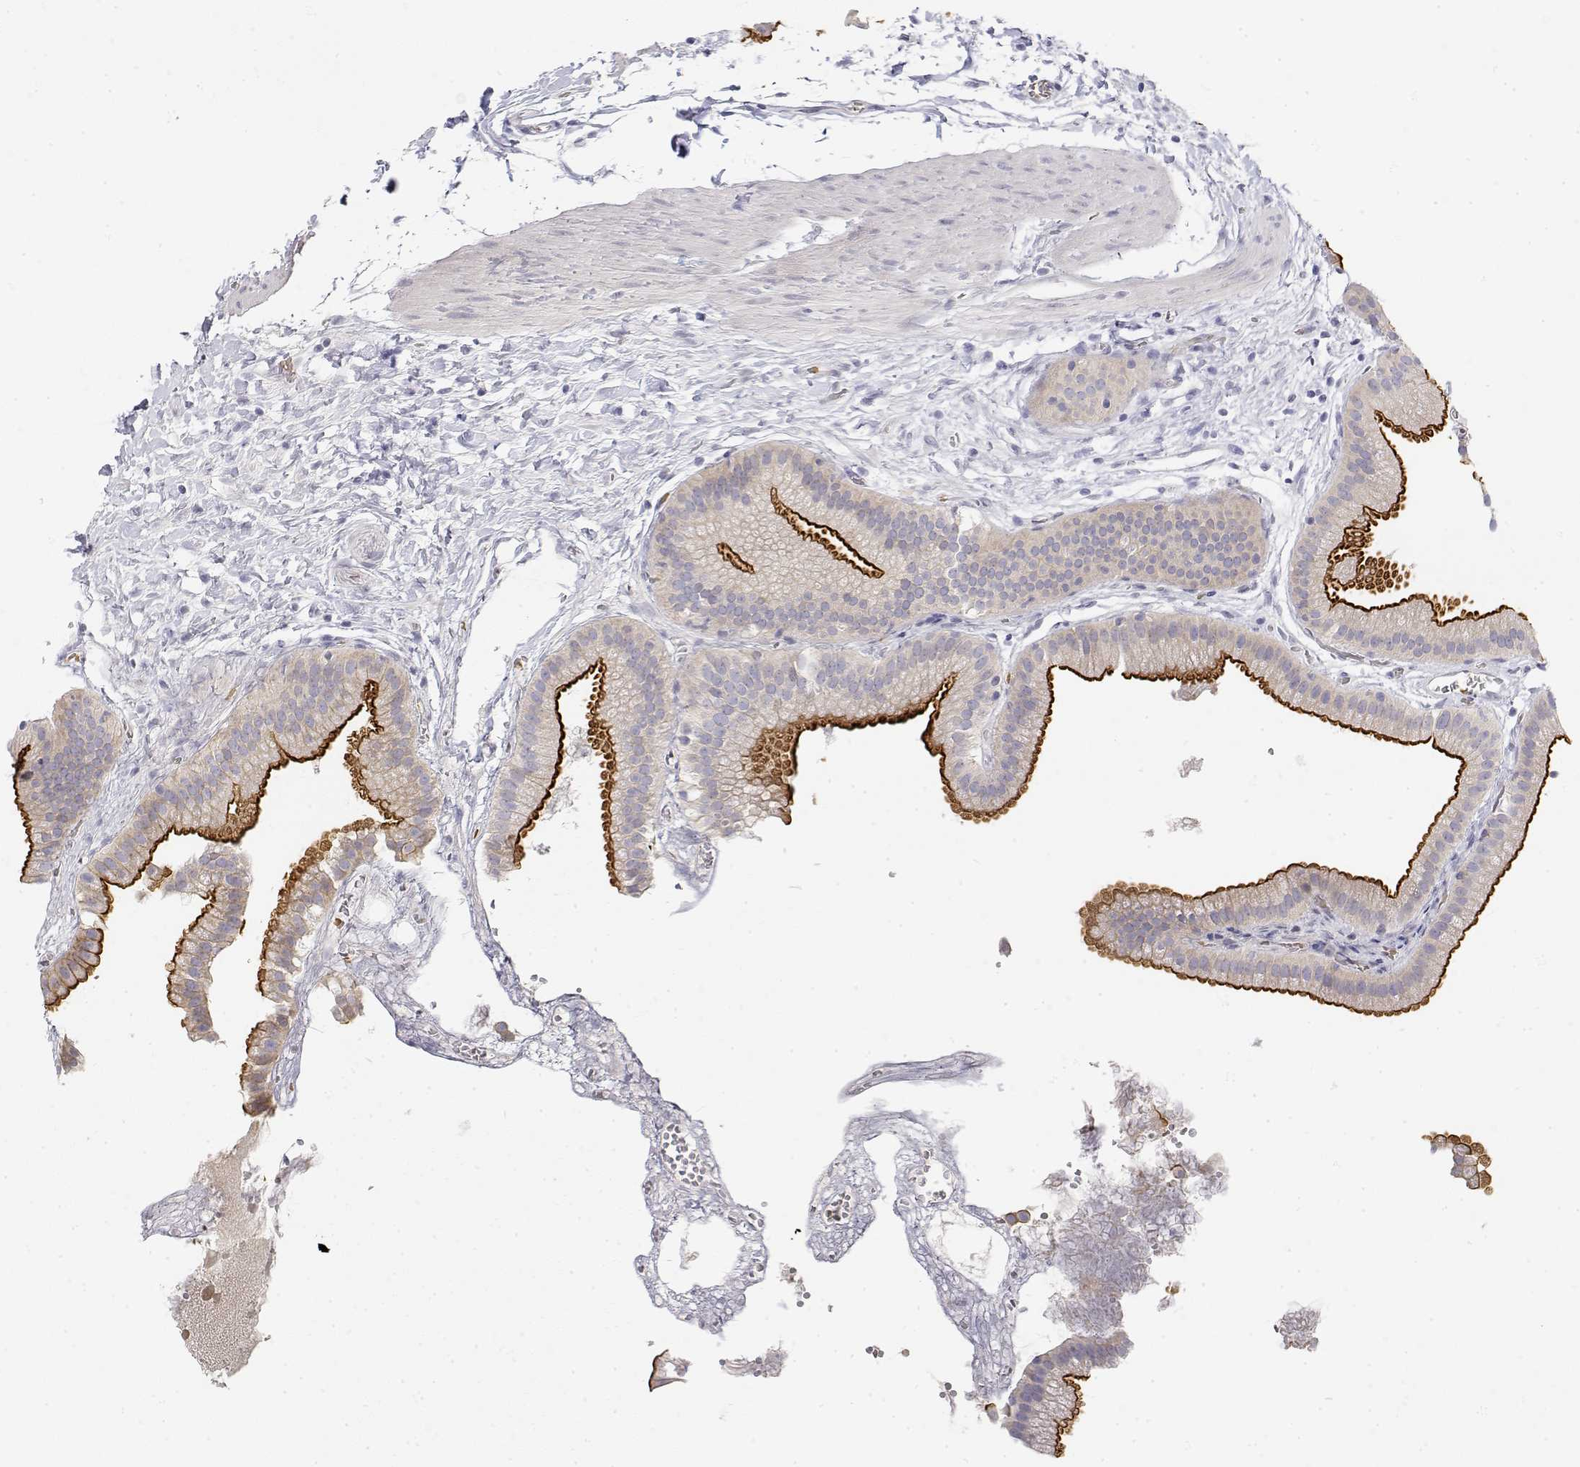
{"staining": {"intensity": "strong", "quantity": "25%-75%", "location": "cytoplasmic/membranous"}, "tissue": "gallbladder", "cell_type": "Glandular cells", "image_type": "normal", "snomed": [{"axis": "morphology", "description": "Normal tissue, NOS"}, {"axis": "topography", "description": "Gallbladder"}], "caption": "Immunohistochemical staining of benign gallbladder shows high levels of strong cytoplasmic/membranous positivity in approximately 25%-75% of glandular cells.", "gene": "MISP", "patient": {"sex": "female", "age": 63}}